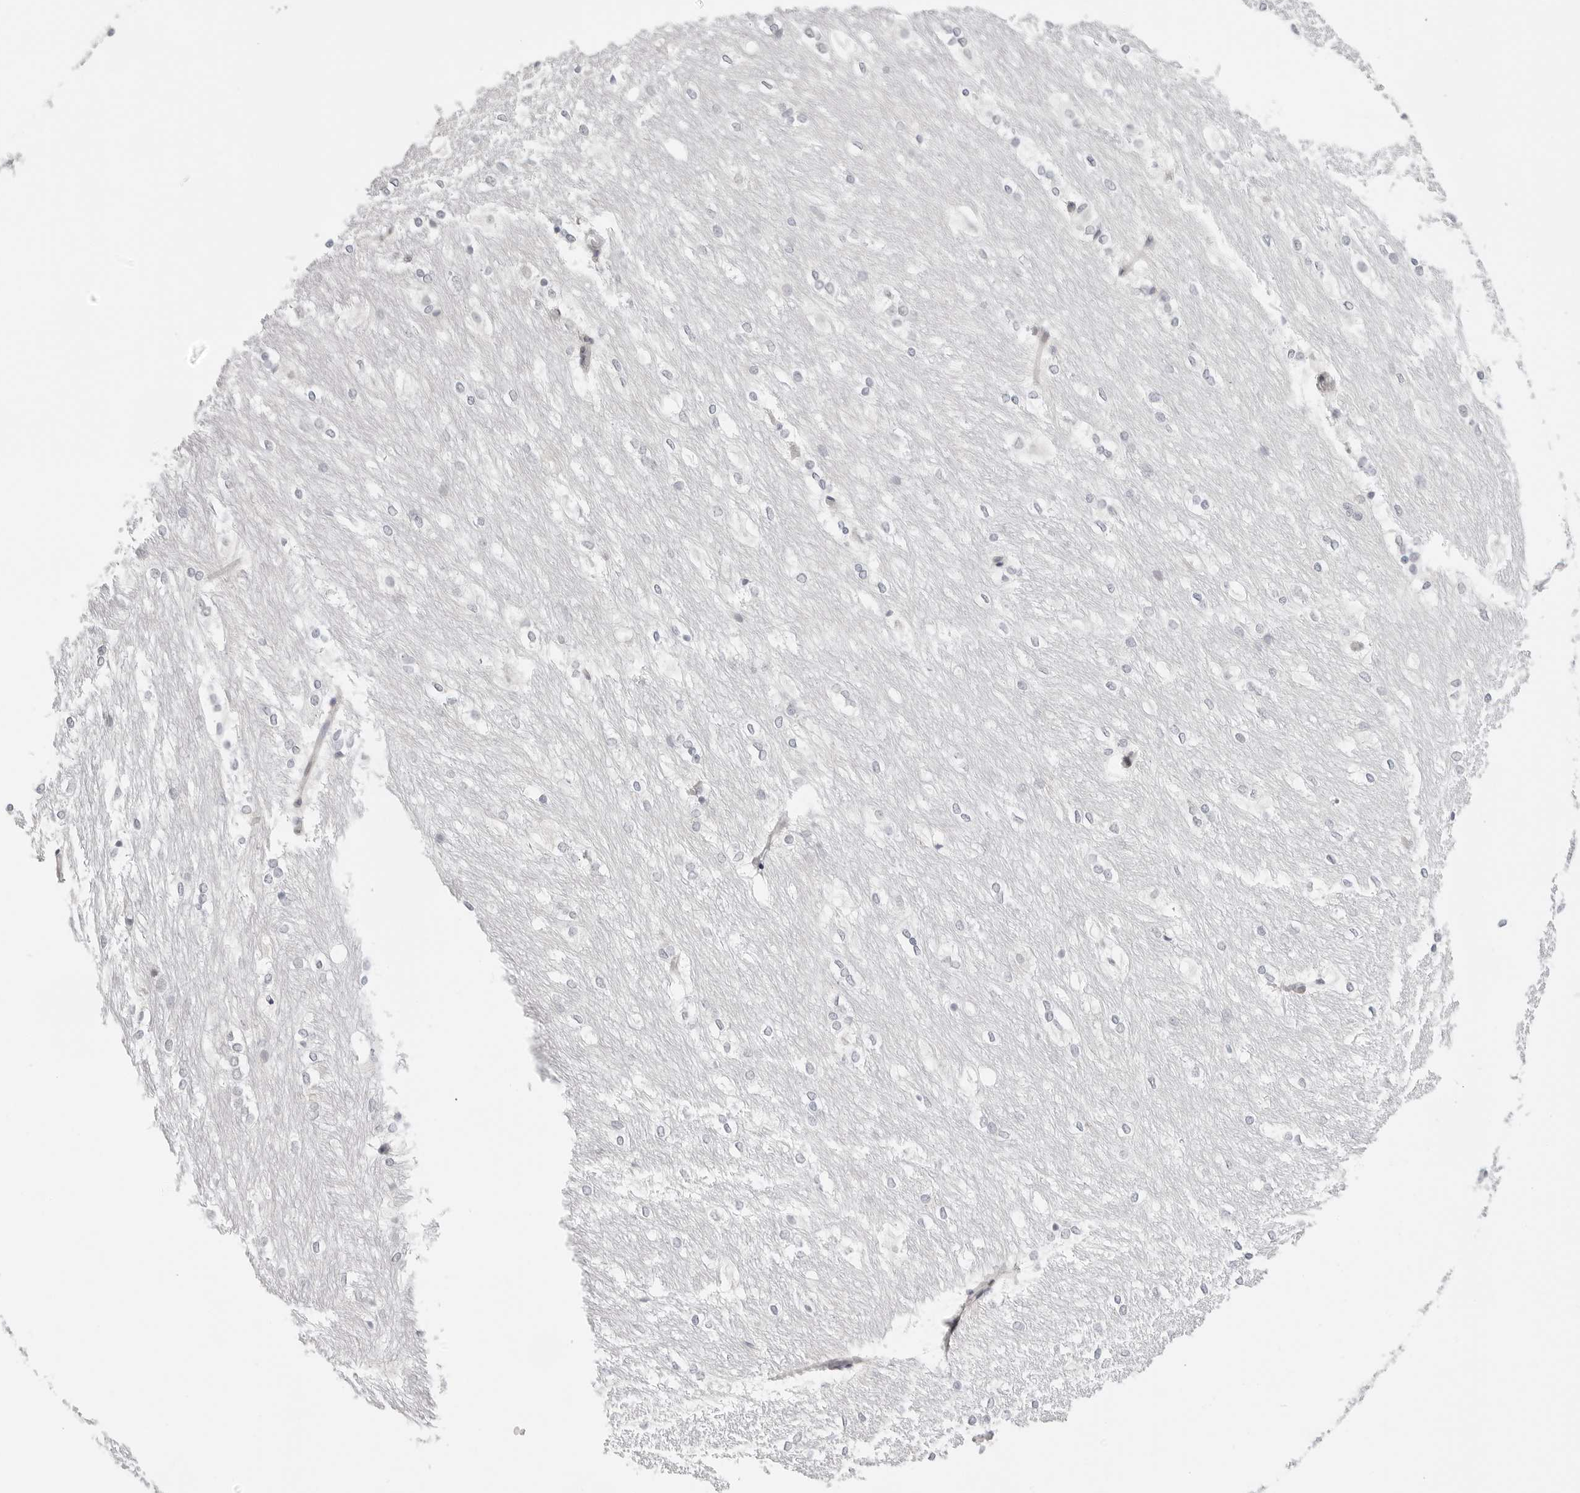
{"staining": {"intensity": "negative", "quantity": "none", "location": "none"}, "tissue": "caudate", "cell_type": "Glial cells", "image_type": "normal", "snomed": [{"axis": "morphology", "description": "Normal tissue, NOS"}, {"axis": "topography", "description": "Lateral ventricle wall"}], "caption": "Immunohistochemical staining of normal human caudate shows no significant expression in glial cells. (Brightfield microscopy of DAB (3,3'-diaminobenzidine) immunohistochemistry (IHC) at high magnification).", "gene": "HMGCS2", "patient": {"sex": "female", "age": 19}}